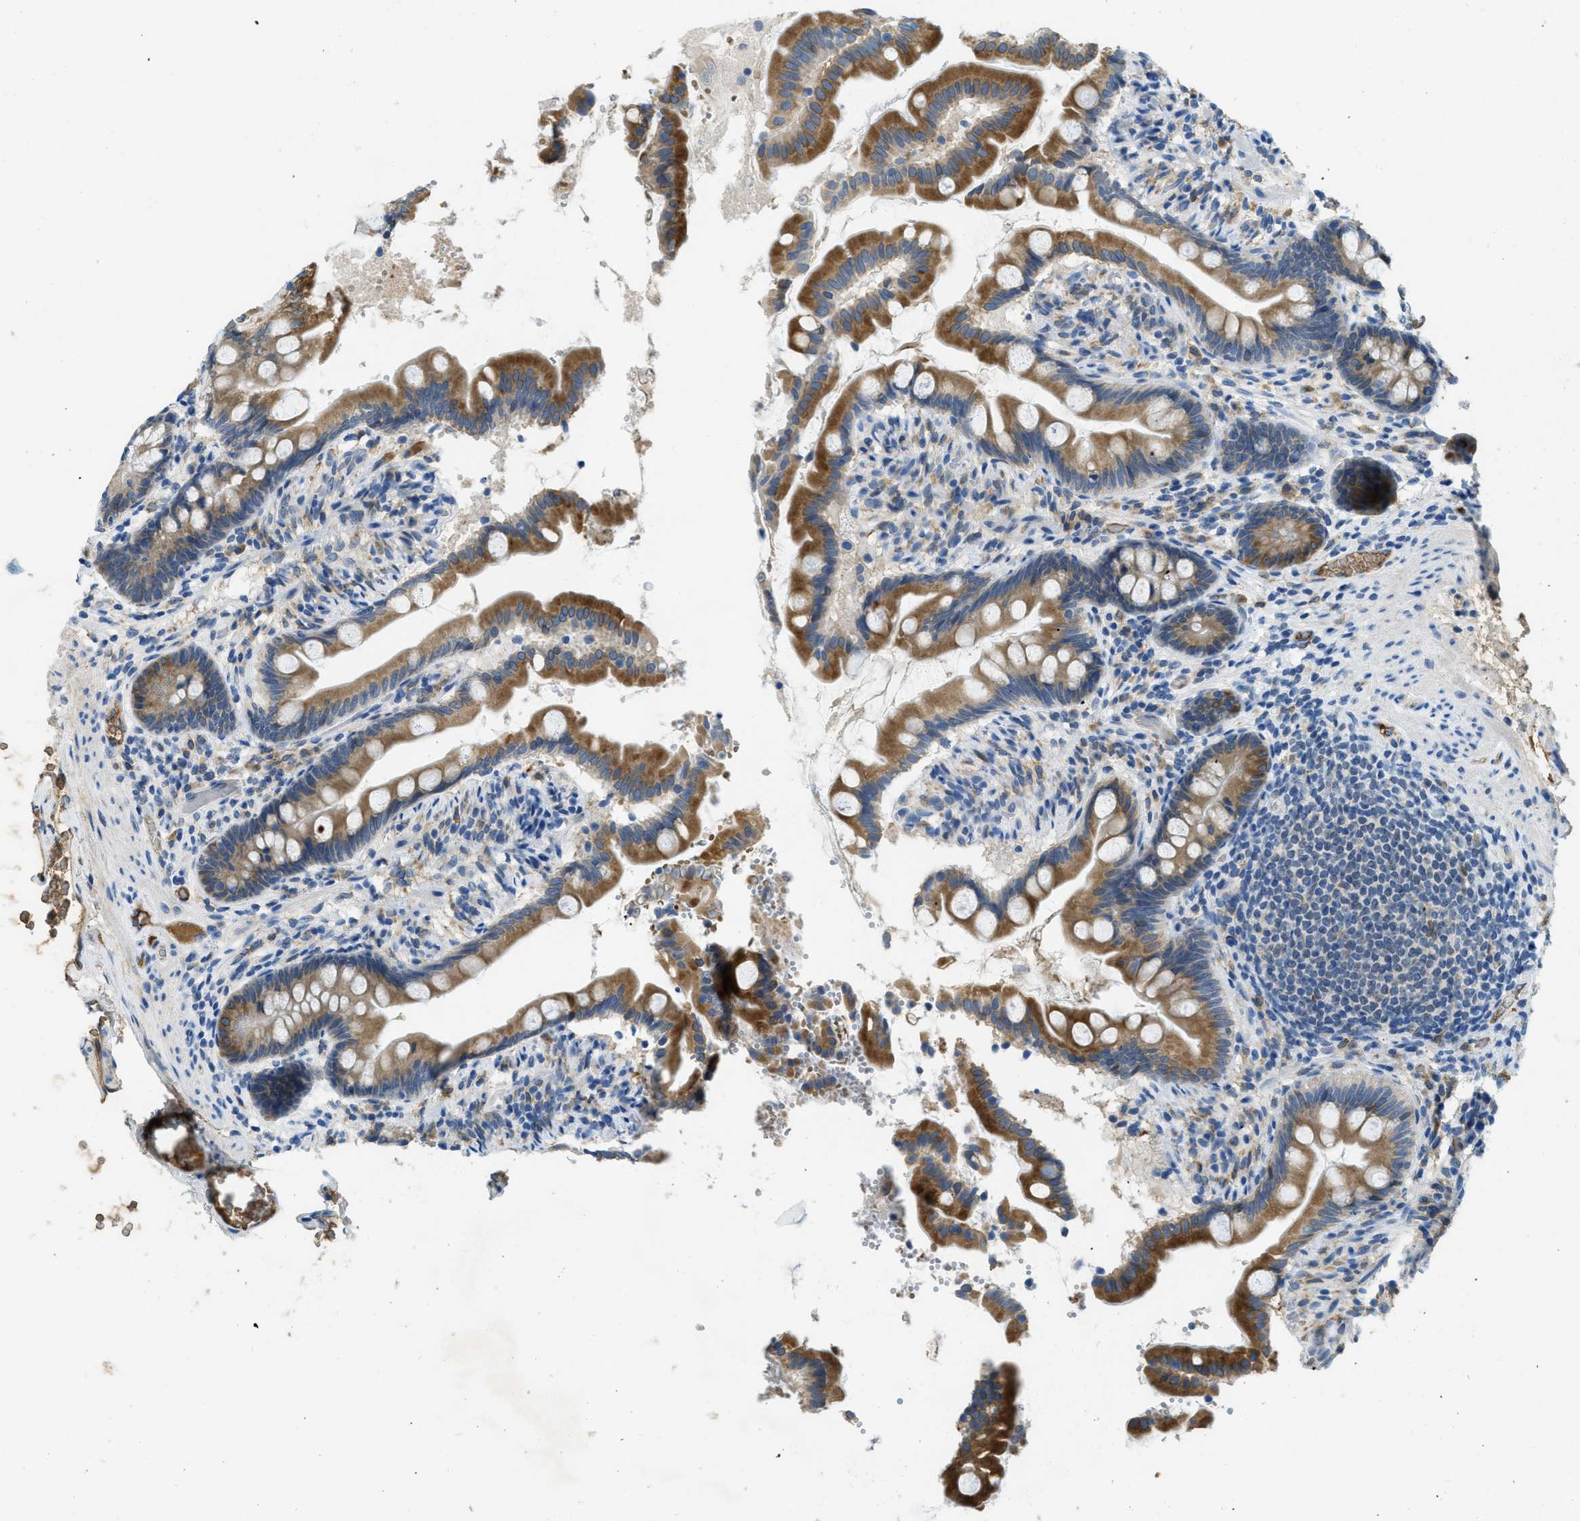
{"staining": {"intensity": "moderate", "quantity": ">75%", "location": "cytoplasmic/membranous"}, "tissue": "small intestine", "cell_type": "Glandular cells", "image_type": "normal", "snomed": [{"axis": "morphology", "description": "Normal tissue, NOS"}, {"axis": "topography", "description": "Small intestine"}], "caption": "Brown immunohistochemical staining in normal small intestine displays moderate cytoplasmic/membranous positivity in approximately >75% of glandular cells. The staining was performed using DAB (3,3'-diaminobenzidine) to visualize the protein expression in brown, while the nuclei were stained in blue with hematoxylin (Magnification: 20x).", "gene": "MPDU1", "patient": {"sex": "female", "age": 56}}